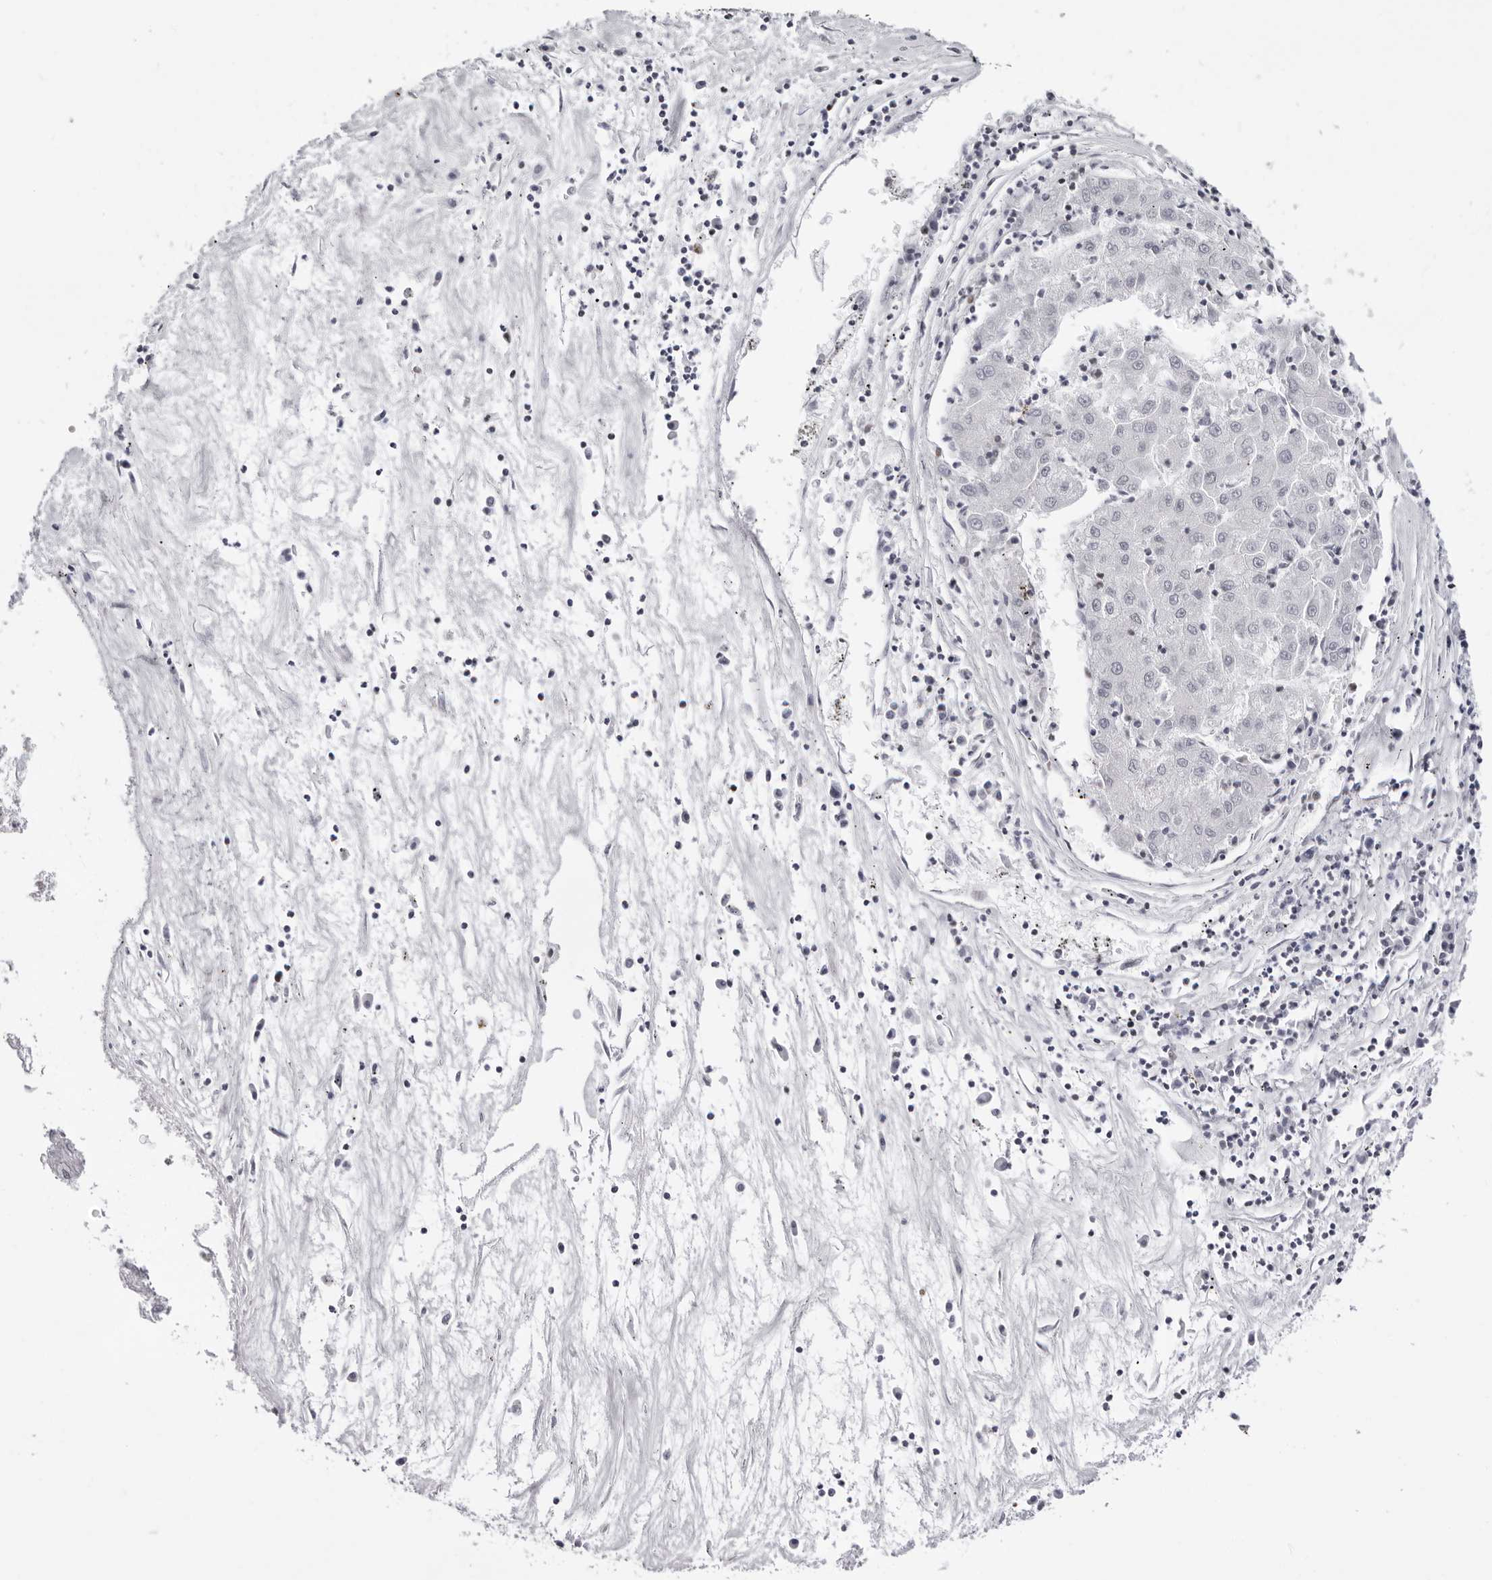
{"staining": {"intensity": "negative", "quantity": "none", "location": "none"}, "tissue": "liver cancer", "cell_type": "Tumor cells", "image_type": "cancer", "snomed": [{"axis": "morphology", "description": "Carcinoma, Hepatocellular, NOS"}, {"axis": "topography", "description": "Liver"}], "caption": "Tumor cells show no significant expression in liver cancer.", "gene": "NTPCR", "patient": {"sex": "male", "age": 72}}